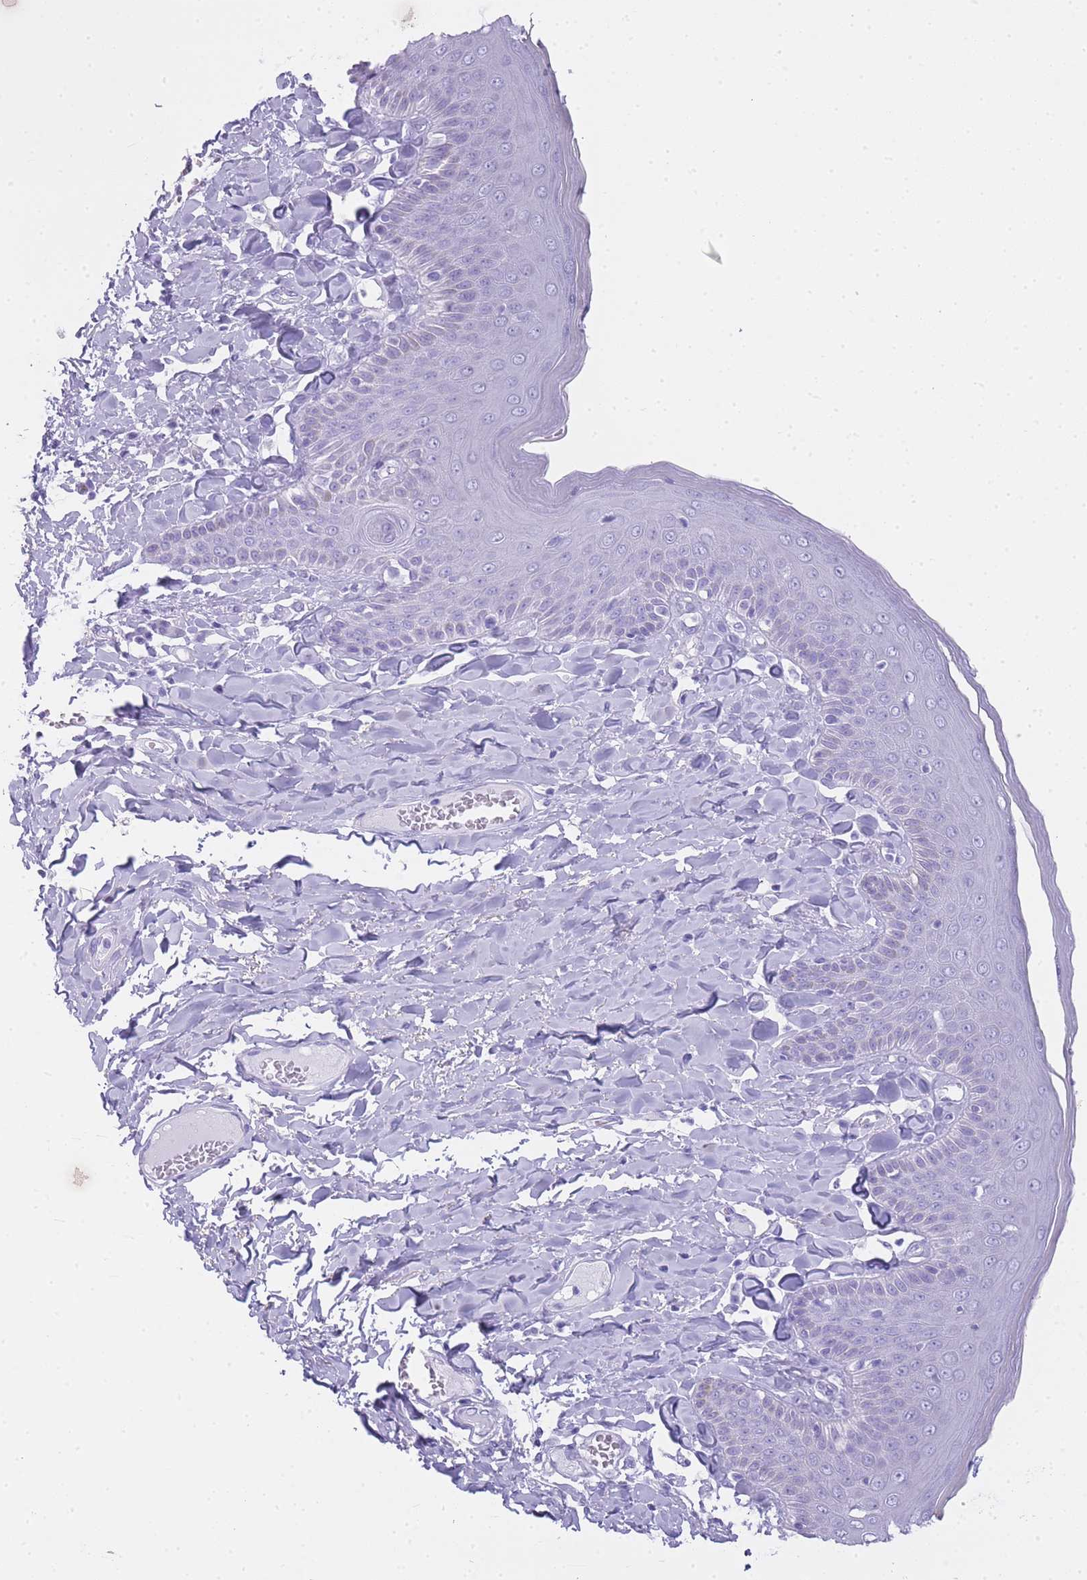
{"staining": {"intensity": "negative", "quantity": "none", "location": "none"}, "tissue": "skin", "cell_type": "Epidermal cells", "image_type": "normal", "snomed": [{"axis": "morphology", "description": "Normal tissue, NOS"}, {"axis": "topography", "description": "Anal"}], "caption": "Immunohistochemistry micrograph of normal human skin stained for a protein (brown), which exhibits no staining in epidermal cells. (DAB (3,3'-diaminobenzidine) immunohistochemistry (IHC) visualized using brightfield microscopy, high magnification).", "gene": "INS", "patient": {"sex": "male", "age": 69}}